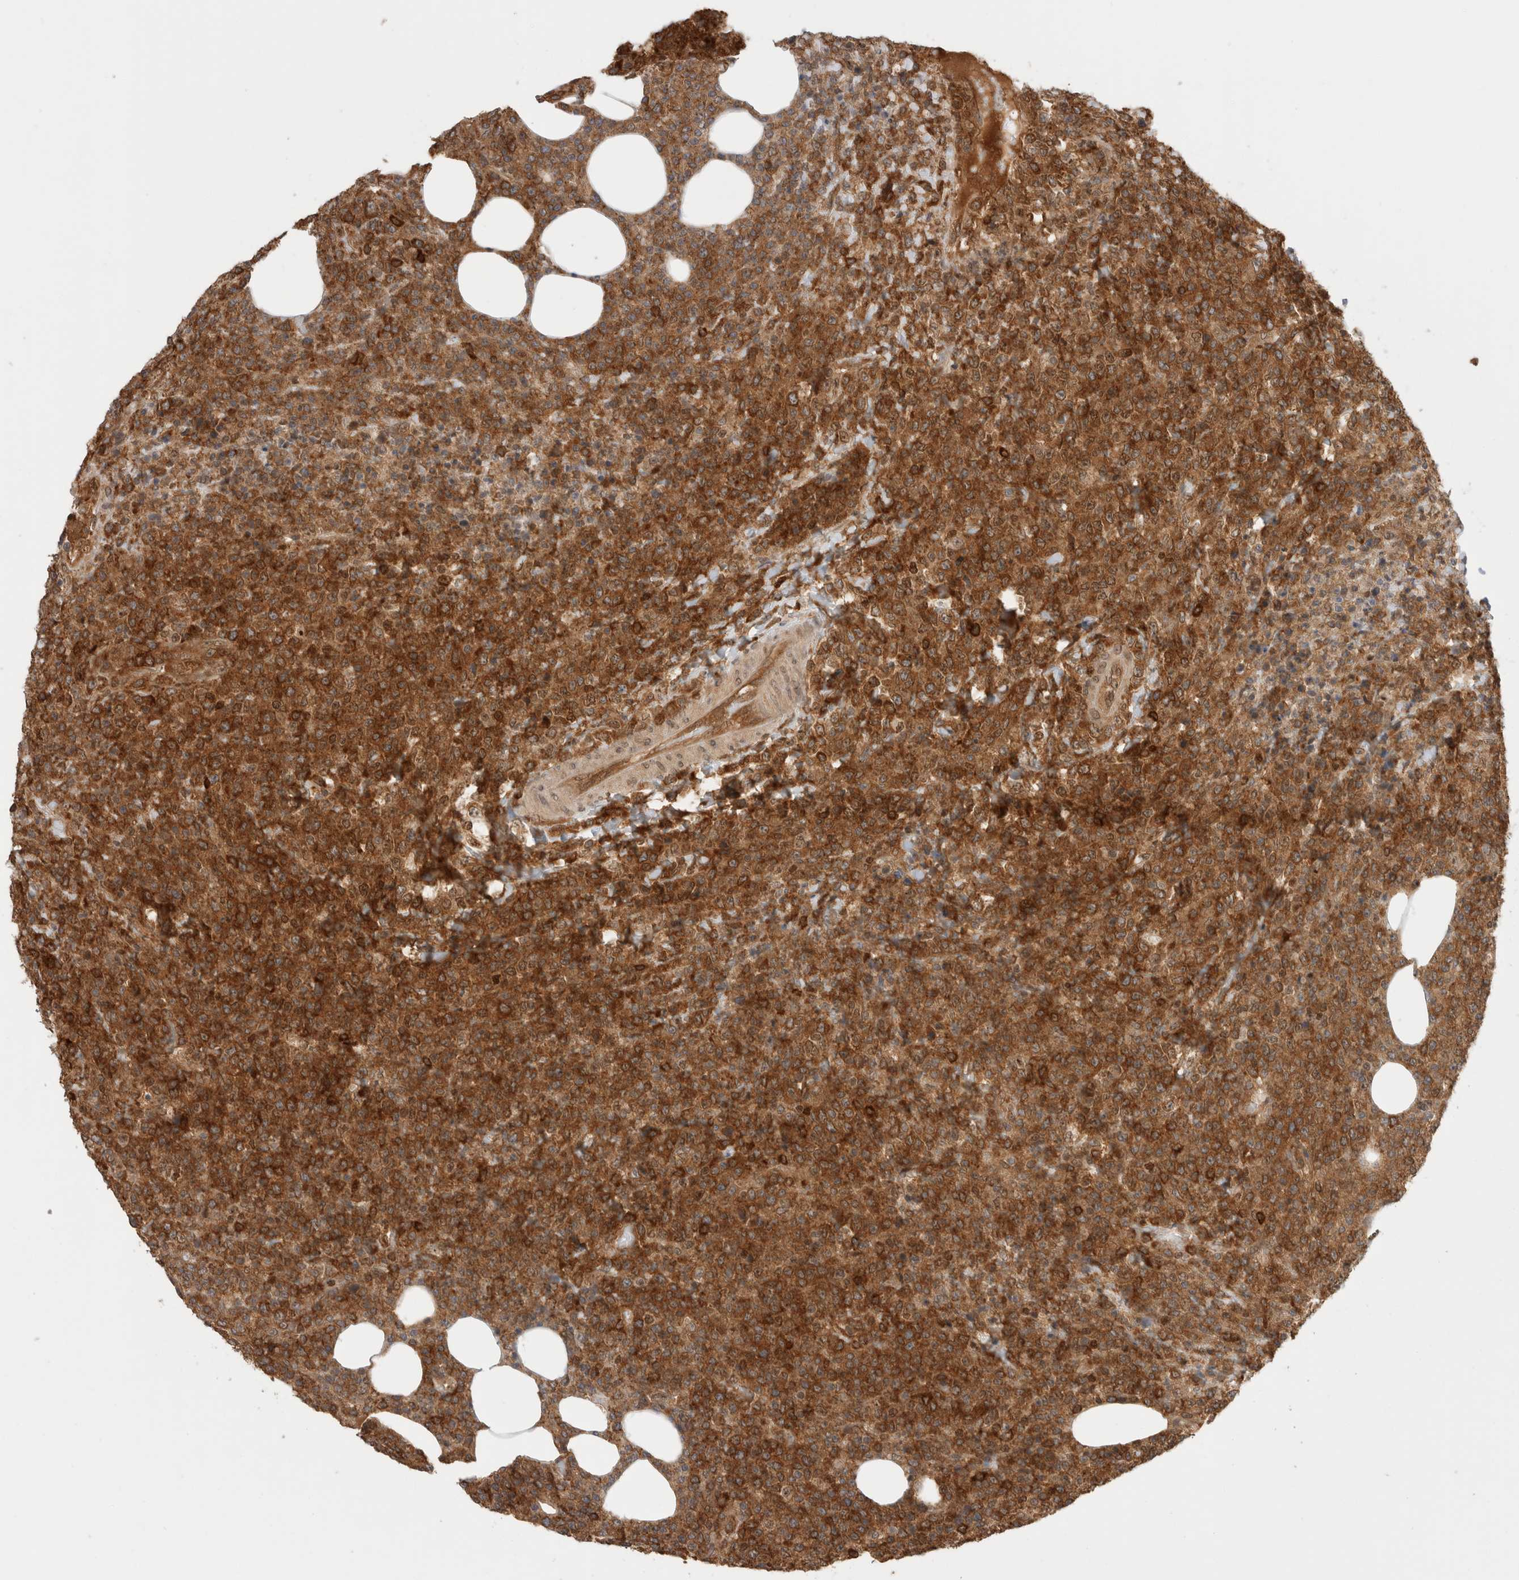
{"staining": {"intensity": "strong", "quantity": ">75%", "location": "cytoplasmic/membranous"}, "tissue": "lymphoma", "cell_type": "Tumor cells", "image_type": "cancer", "snomed": [{"axis": "morphology", "description": "Malignant lymphoma, non-Hodgkin's type, High grade"}, {"axis": "topography", "description": "Lymph node"}], "caption": "A high amount of strong cytoplasmic/membranous expression is seen in about >75% of tumor cells in high-grade malignant lymphoma, non-Hodgkin's type tissue.", "gene": "NFKB1", "patient": {"sex": "male", "age": 13}}